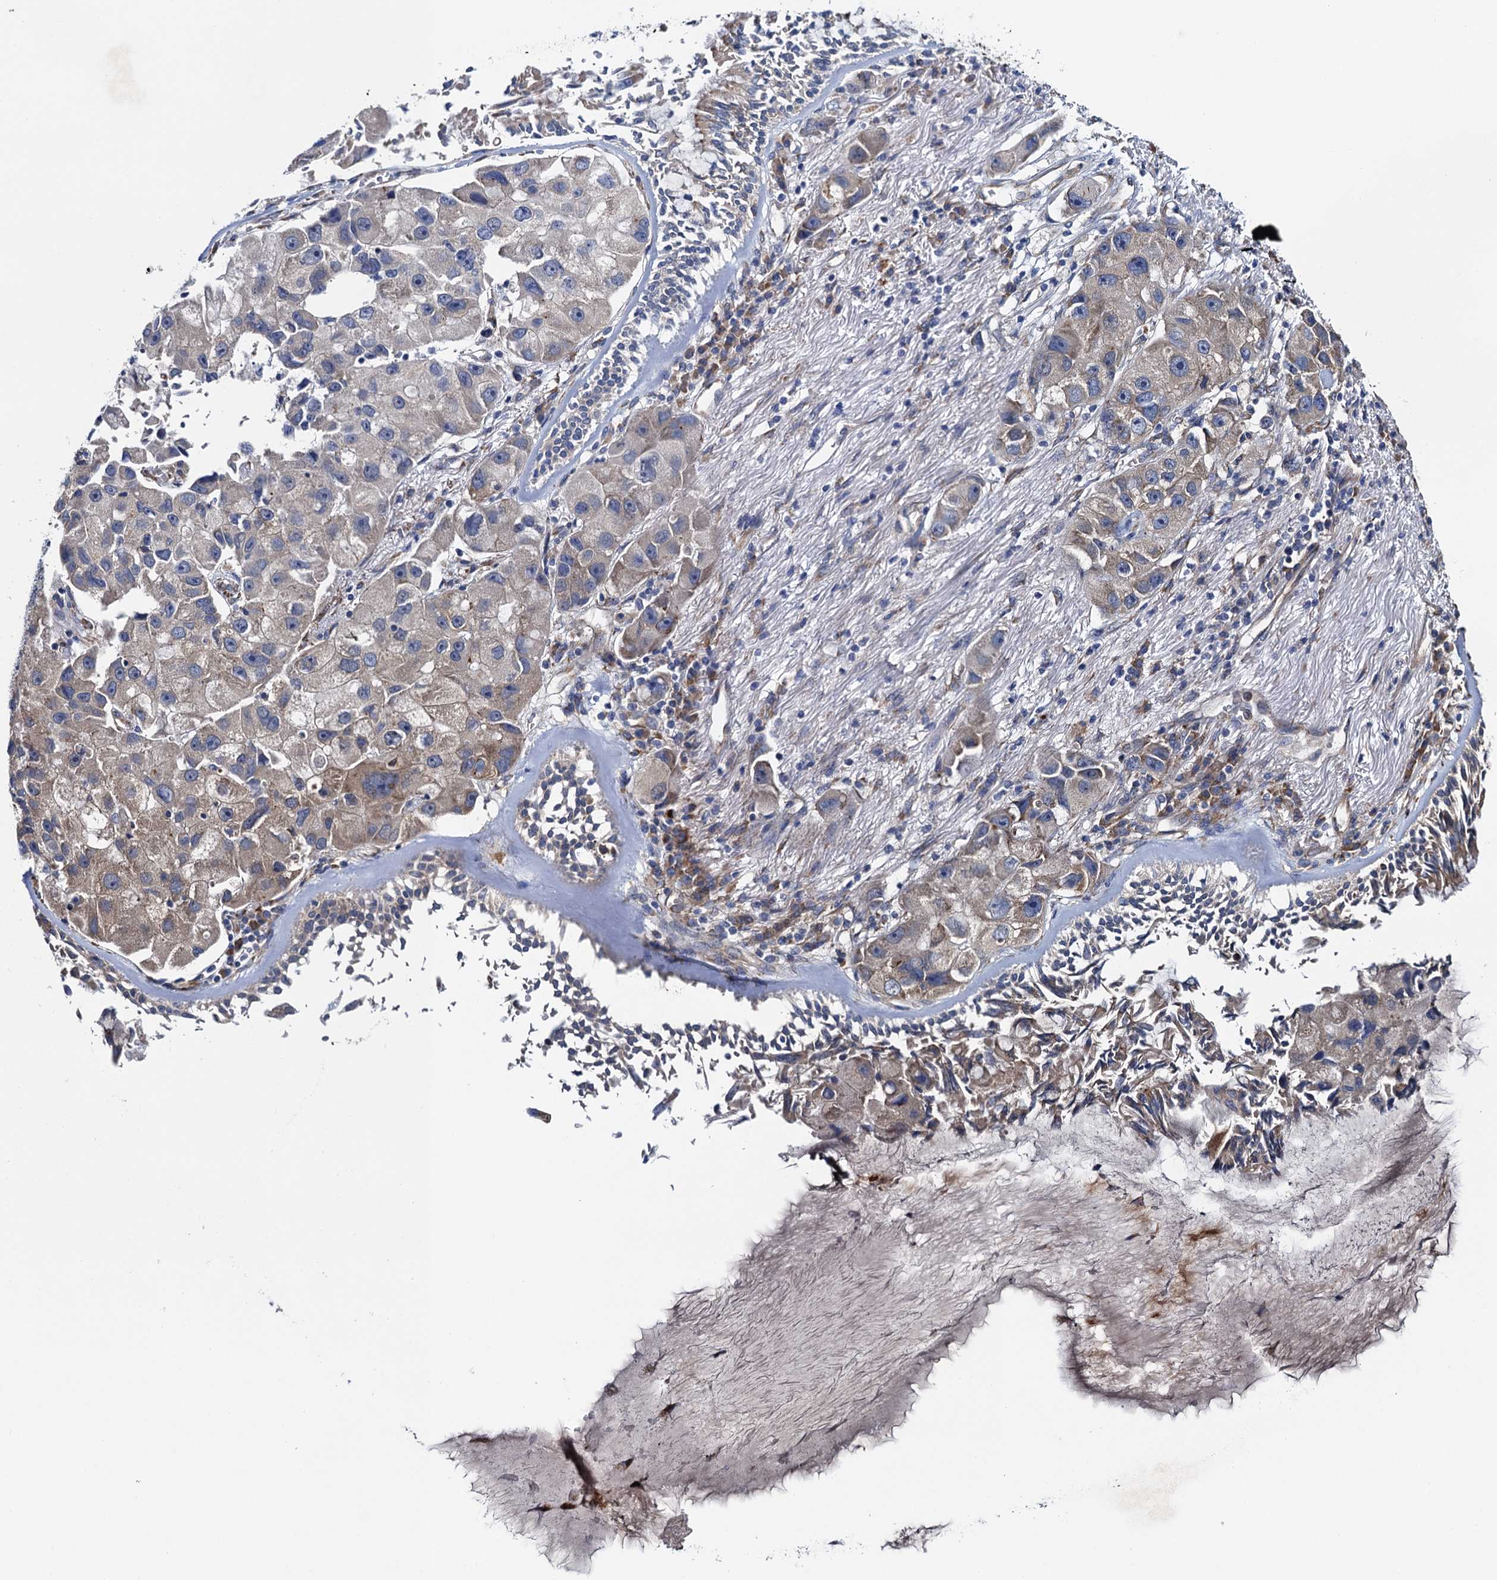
{"staining": {"intensity": "weak", "quantity": "<25%", "location": "cytoplasmic/membranous"}, "tissue": "lung cancer", "cell_type": "Tumor cells", "image_type": "cancer", "snomed": [{"axis": "morphology", "description": "Adenocarcinoma, NOS"}, {"axis": "topography", "description": "Lung"}], "caption": "This is an IHC micrograph of lung cancer (adenocarcinoma). There is no staining in tumor cells.", "gene": "ADCY9", "patient": {"sex": "female", "age": 54}}